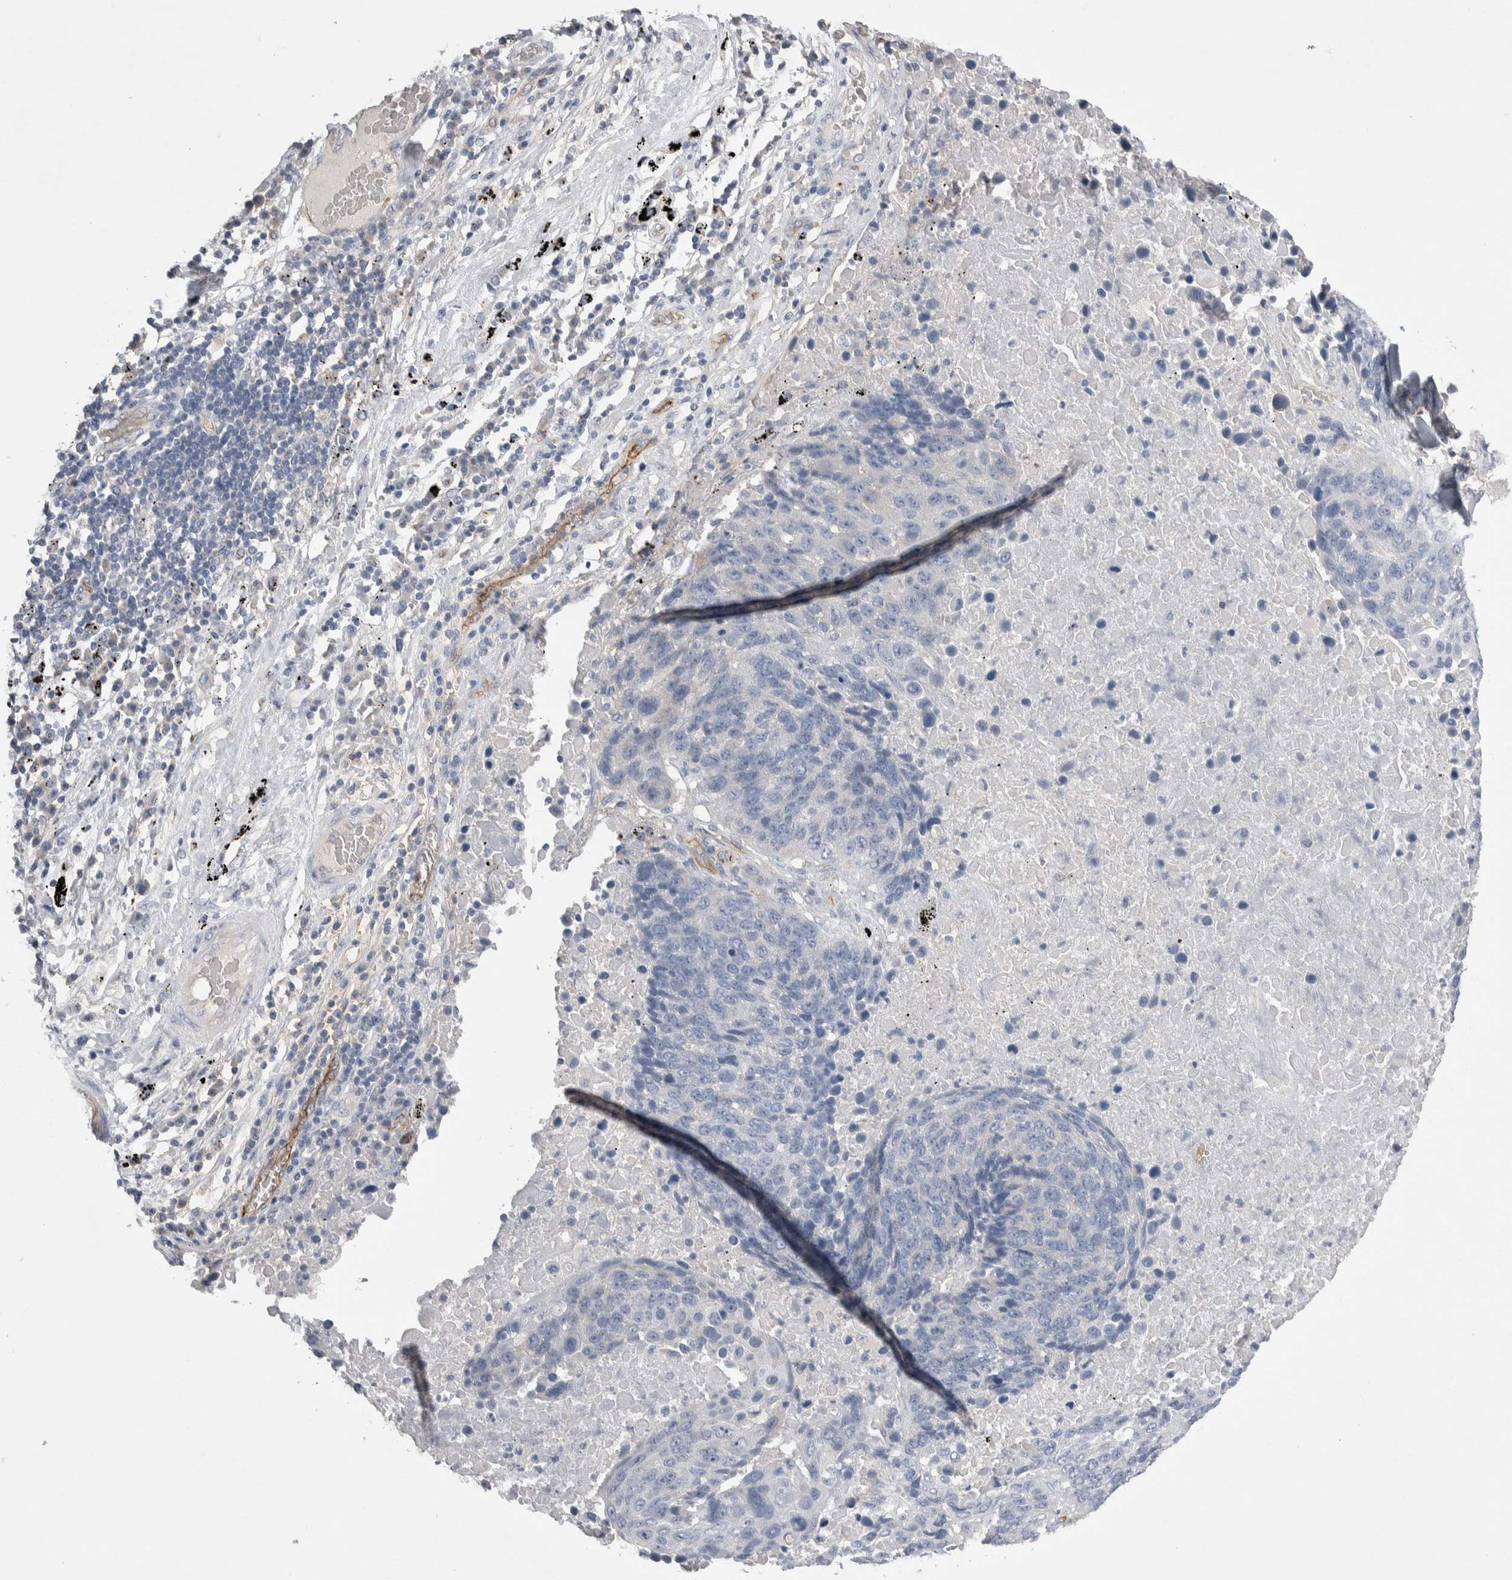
{"staining": {"intensity": "negative", "quantity": "none", "location": "none"}, "tissue": "lung cancer", "cell_type": "Tumor cells", "image_type": "cancer", "snomed": [{"axis": "morphology", "description": "Squamous cell carcinoma, NOS"}, {"axis": "topography", "description": "Lung"}], "caption": "Tumor cells show no significant protein expression in lung cancer.", "gene": "CEP131", "patient": {"sex": "male", "age": 66}}